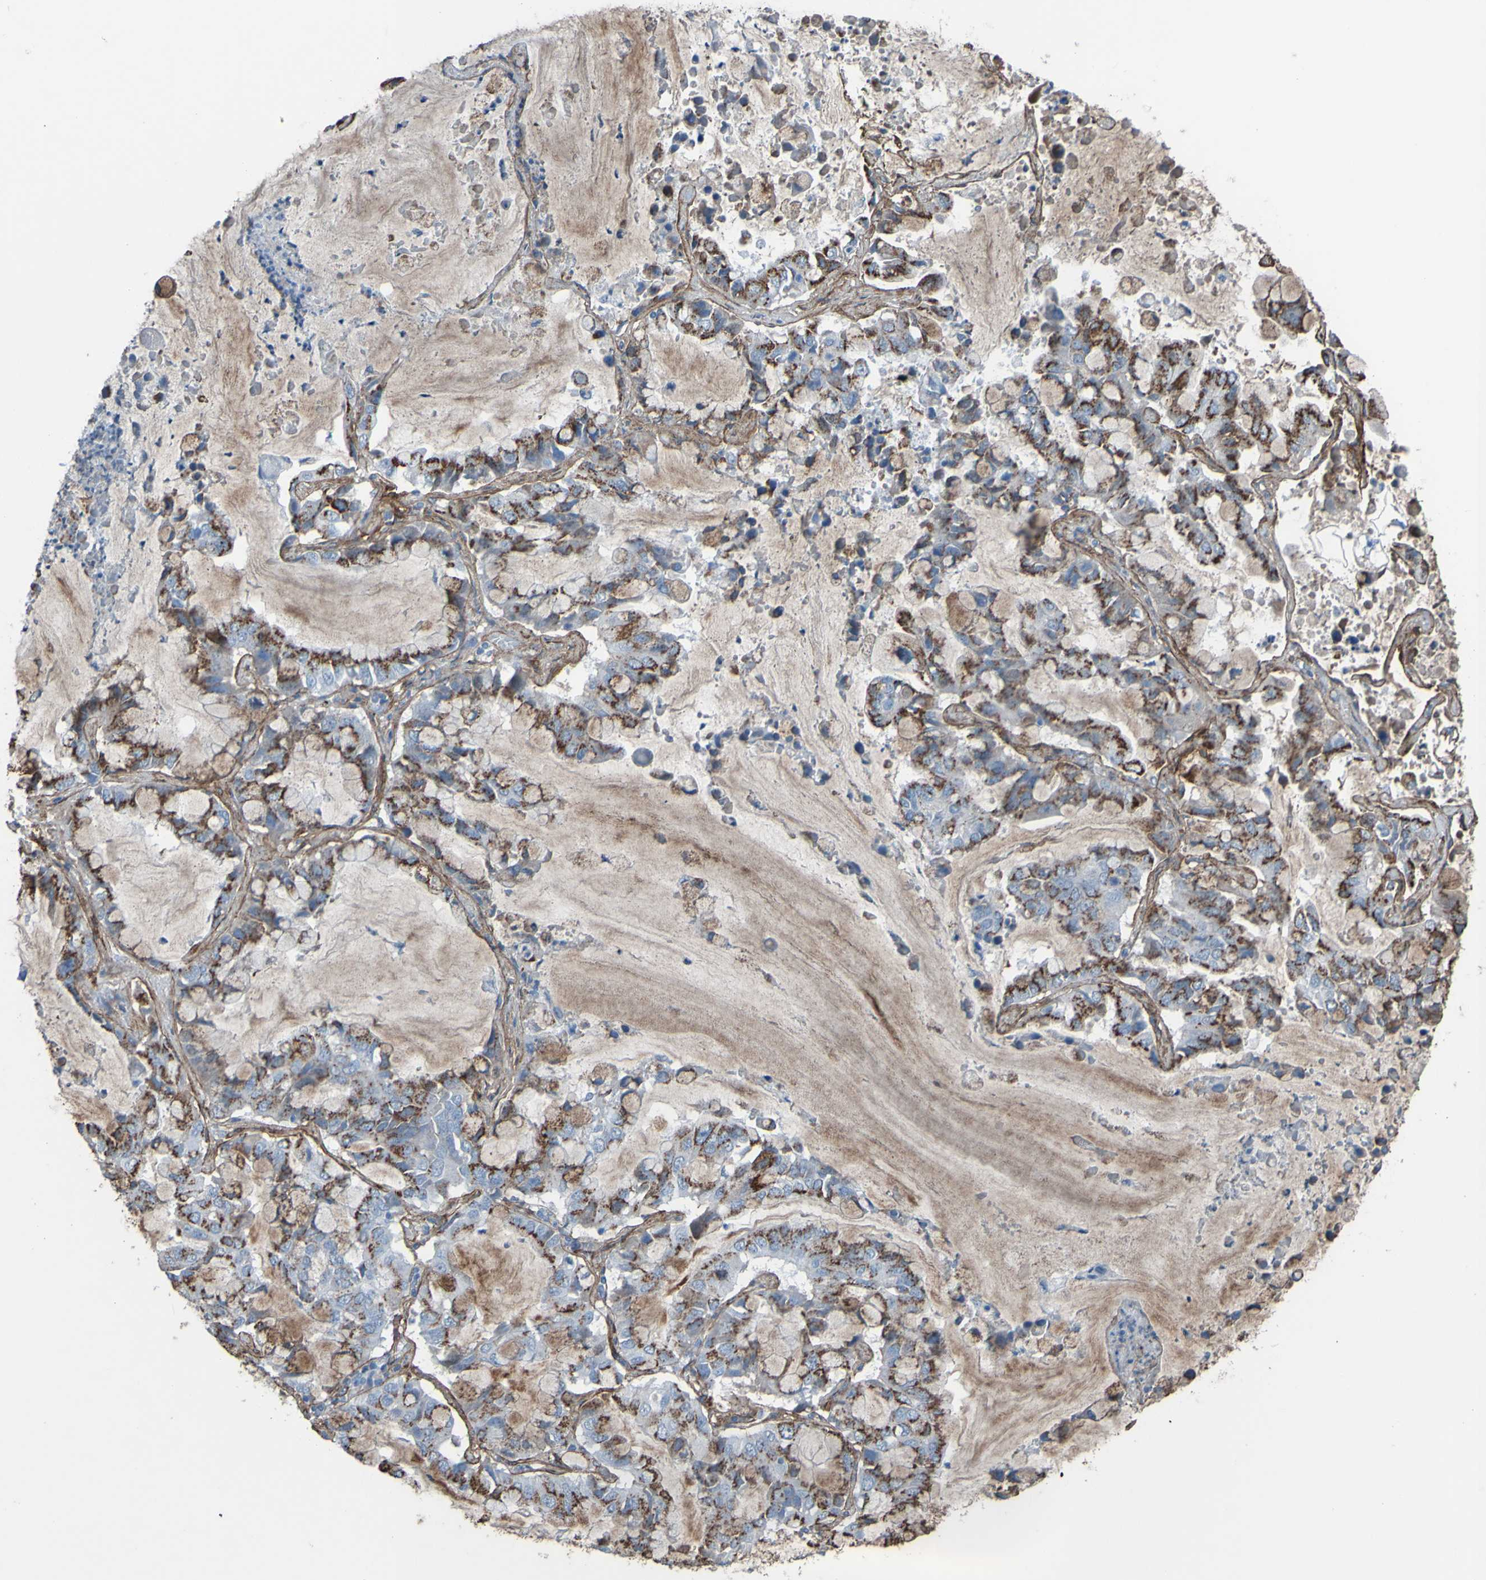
{"staining": {"intensity": "moderate", "quantity": ">75%", "location": "cytoplasmic/membranous"}, "tissue": "lung cancer", "cell_type": "Tumor cells", "image_type": "cancer", "snomed": [{"axis": "morphology", "description": "Adenocarcinoma, NOS"}, {"axis": "topography", "description": "Lung"}], "caption": "Immunohistochemical staining of lung adenocarcinoma shows medium levels of moderate cytoplasmic/membranous protein expression in approximately >75% of tumor cells.", "gene": "COL4A2", "patient": {"sex": "male", "age": 64}}